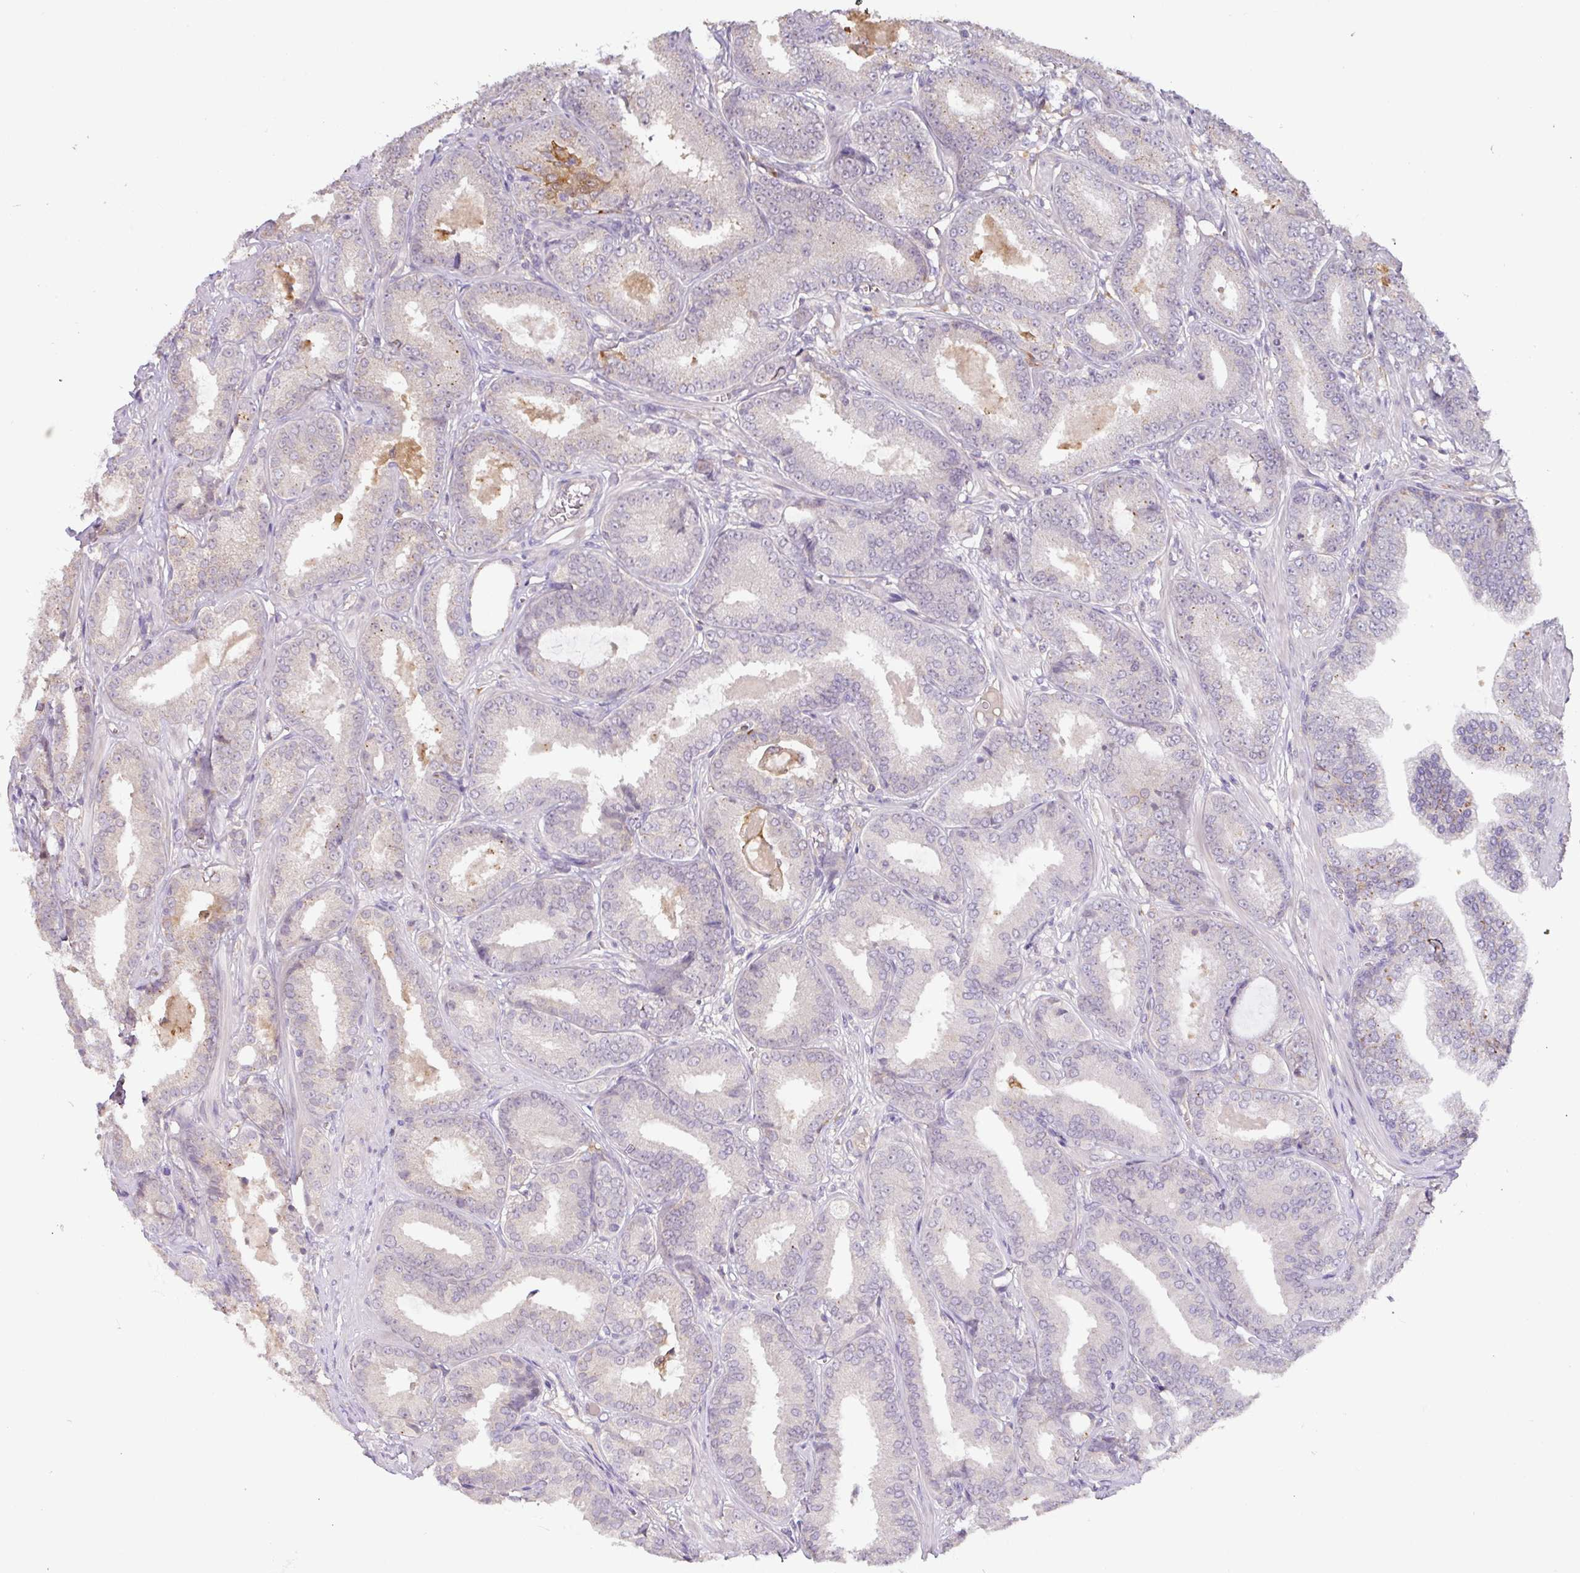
{"staining": {"intensity": "negative", "quantity": "none", "location": "none"}, "tissue": "prostate cancer", "cell_type": "Tumor cells", "image_type": "cancer", "snomed": [{"axis": "morphology", "description": "Adenocarcinoma, High grade"}, {"axis": "topography", "description": "Prostate"}], "caption": "A high-resolution micrograph shows immunohistochemistry (IHC) staining of prostate cancer, which shows no significant positivity in tumor cells. (DAB (3,3'-diaminobenzidine) immunohistochemistry with hematoxylin counter stain).", "gene": "GCNT7", "patient": {"sex": "male", "age": 71}}